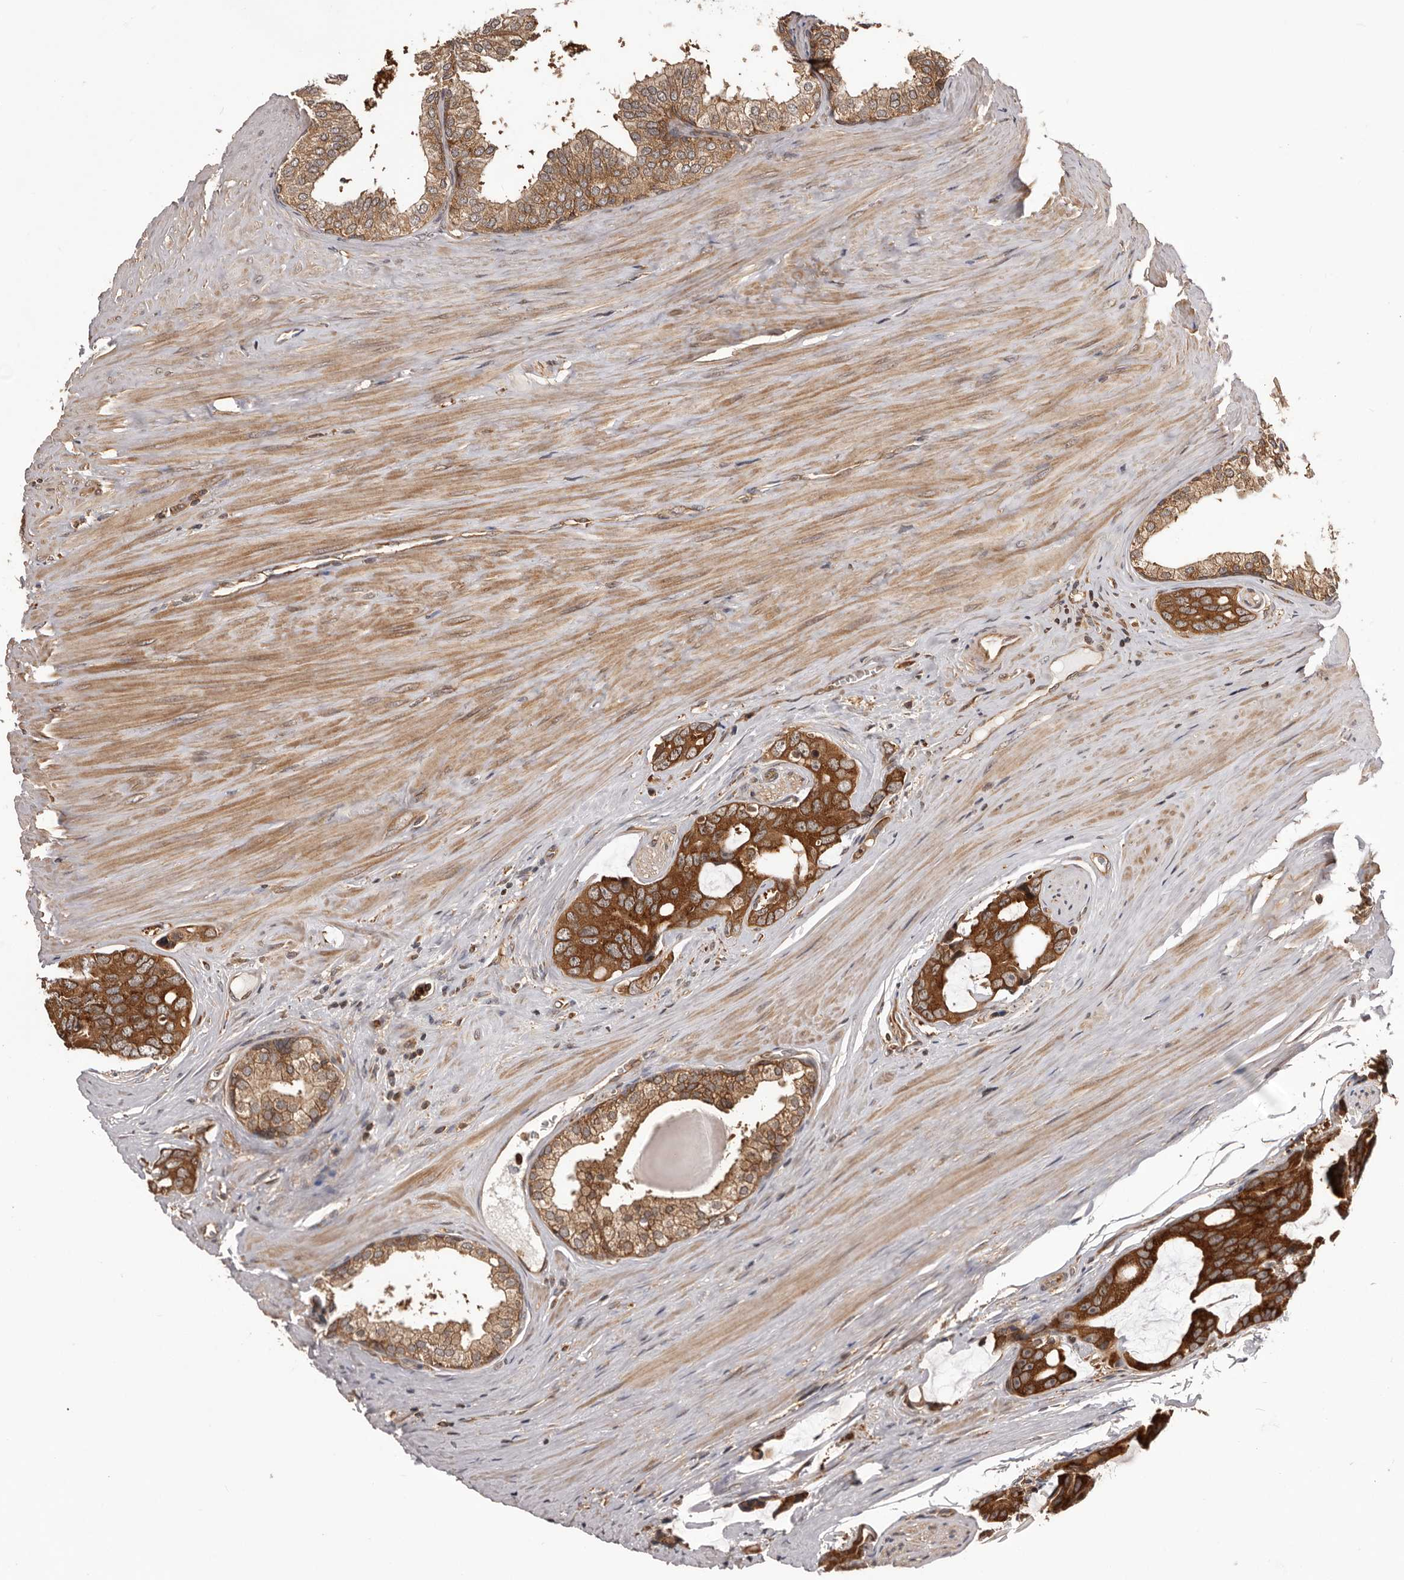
{"staining": {"intensity": "strong", "quantity": ">75%", "location": "cytoplasmic/membranous"}, "tissue": "prostate cancer", "cell_type": "Tumor cells", "image_type": "cancer", "snomed": [{"axis": "morphology", "description": "Adenocarcinoma, Medium grade"}, {"axis": "topography", "description": "Prostate"}], "caption": "Protein staining by immunohistochemistry displays strong cytoplasmic/membranous staining in approximately >75% of tumor cells in prostate cancer.", "gene": "HBS1L", "patient": {"sex": "male", "age": 53}}